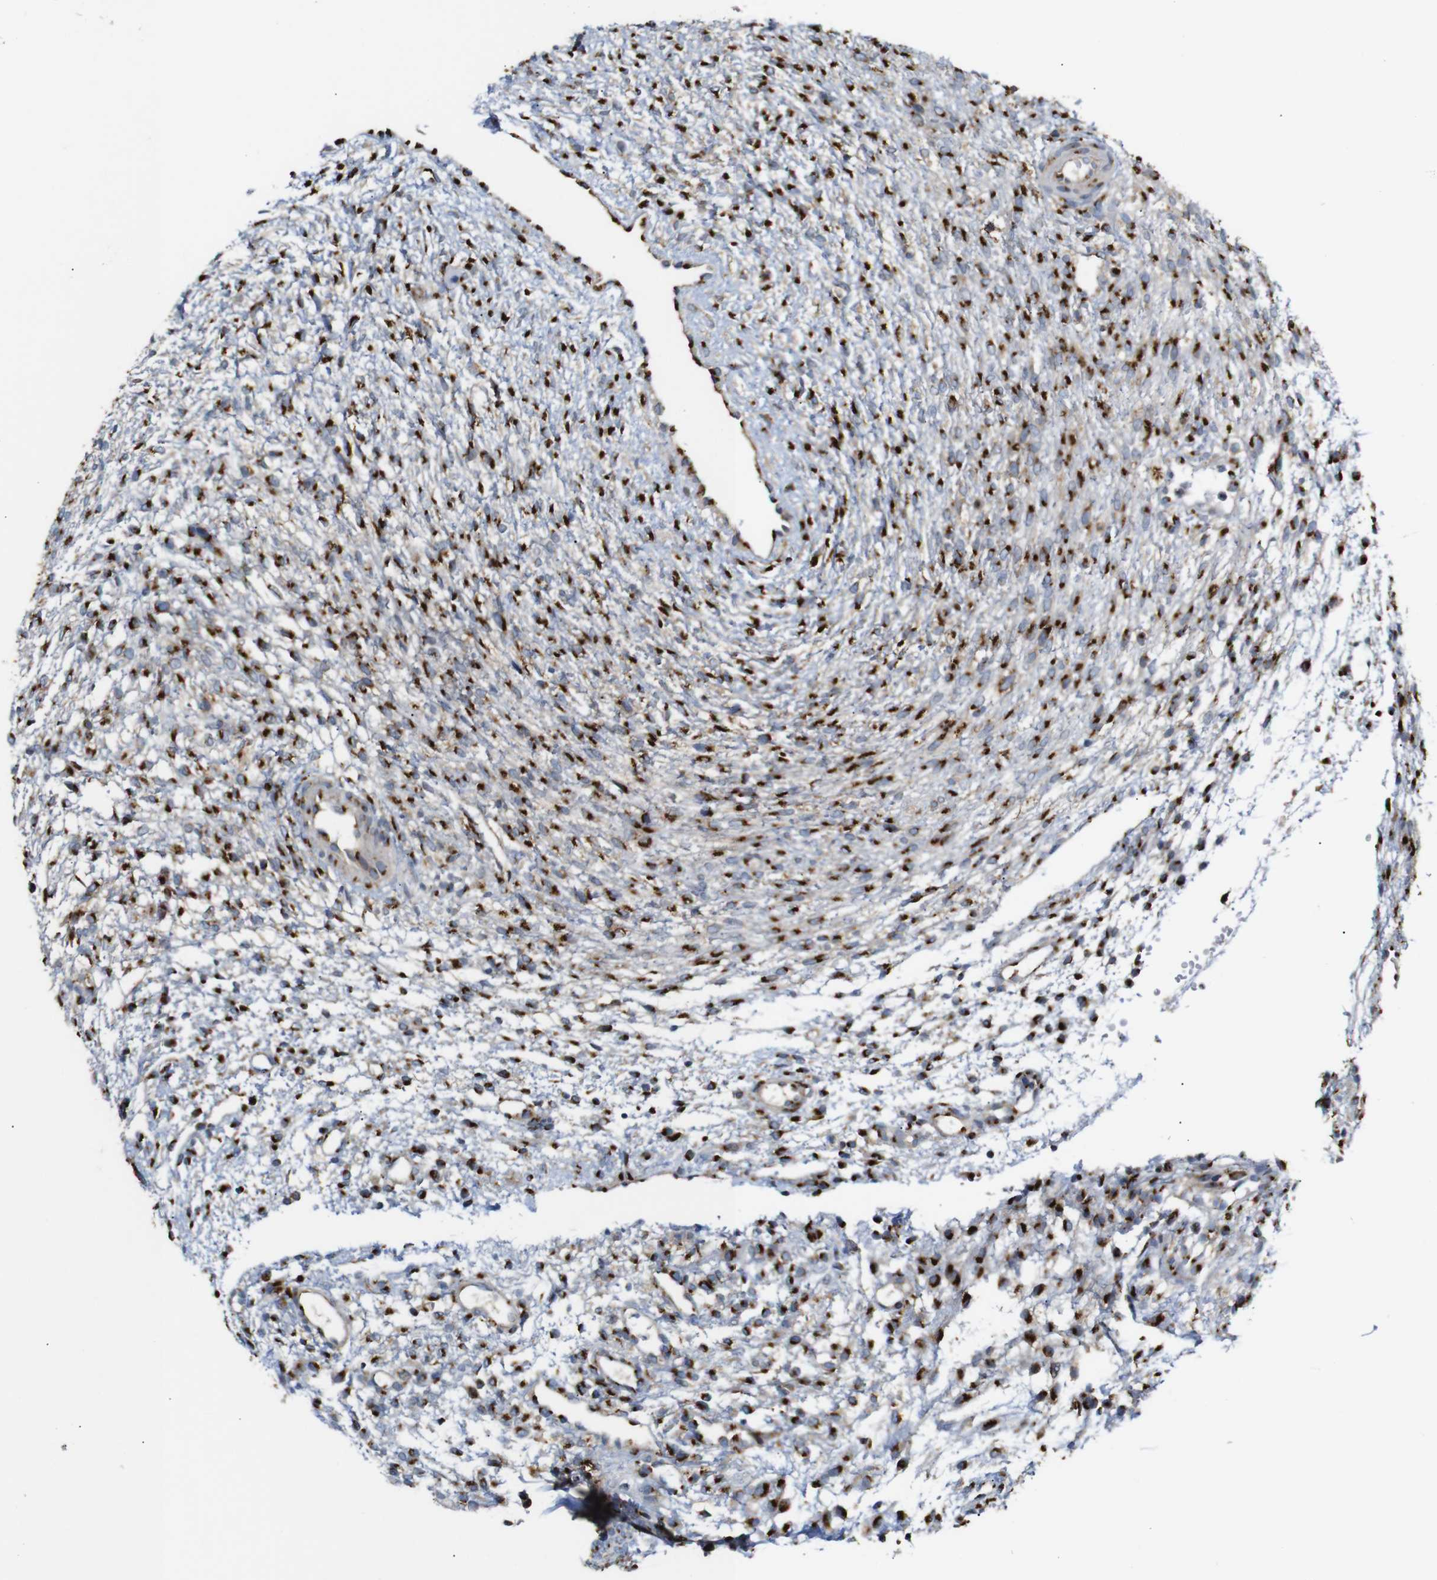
{"staining": {"intensity": "strong", "quantity": ">75%", "location": "cytoplasmic/membranous"}, "tissue": "ovary", "cell_type": "Ovarian stroma cells", "image_type": "normal", "snomed": [{"axis": "morphology", "description": "Normal tissue, NOS"}, {"axis": "morphology", "description": "Cyst, NOS"}, {"axis": "topography", "description": "Ovary"}], "caption": "This image exhibits benign ovary stained with immunohistochemistry to label a protein in brown. The cytoplasmic/membranous of ovarian stroma cells show strong positivity for the protein. Nuclei are counter-stained blue.", "gene": "TGOLN2", "patient": {"sex": "female", "age": 18}}